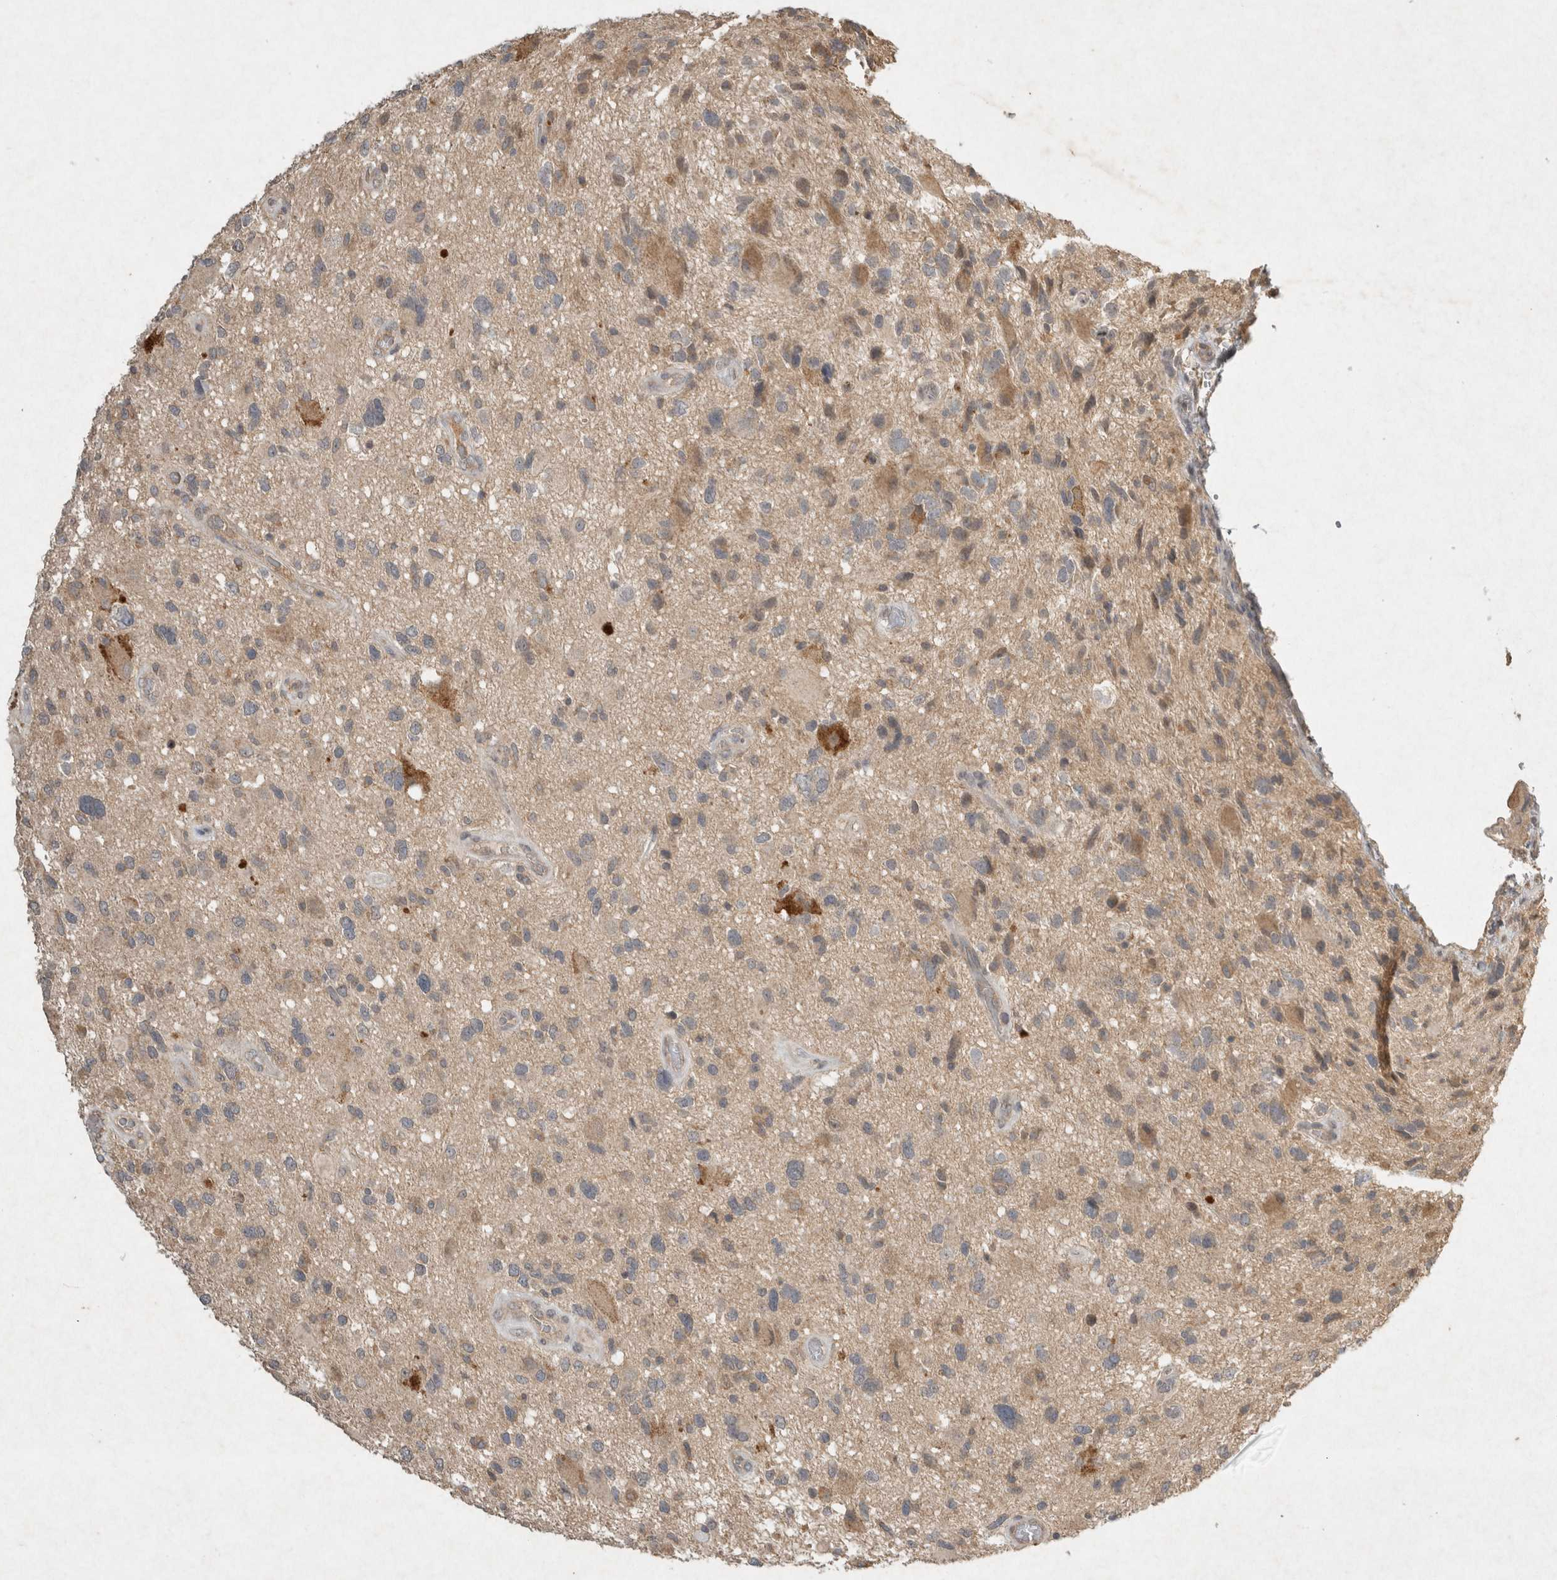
{"staining": {"intensity": "weak", "quantity": "25%-75%", "location": "cytoplasmic/membranous"}, "tissue": "glioma", "cell_type": "Tumor cells", "image_type": "cancer", "snomed": [{"axis": "morphology", "description": "Glioma, malignant, High grade"}, {"axis": "topography", "description": "Brain"}], "caption": "Immunohistochemical staining of human glioma exhibits weak cytoplasmic/membranous protein staining in about 25%-75% of tumor cells.", "gene": "LOXL2", "patient": {"sex": "male", "age": 33}}